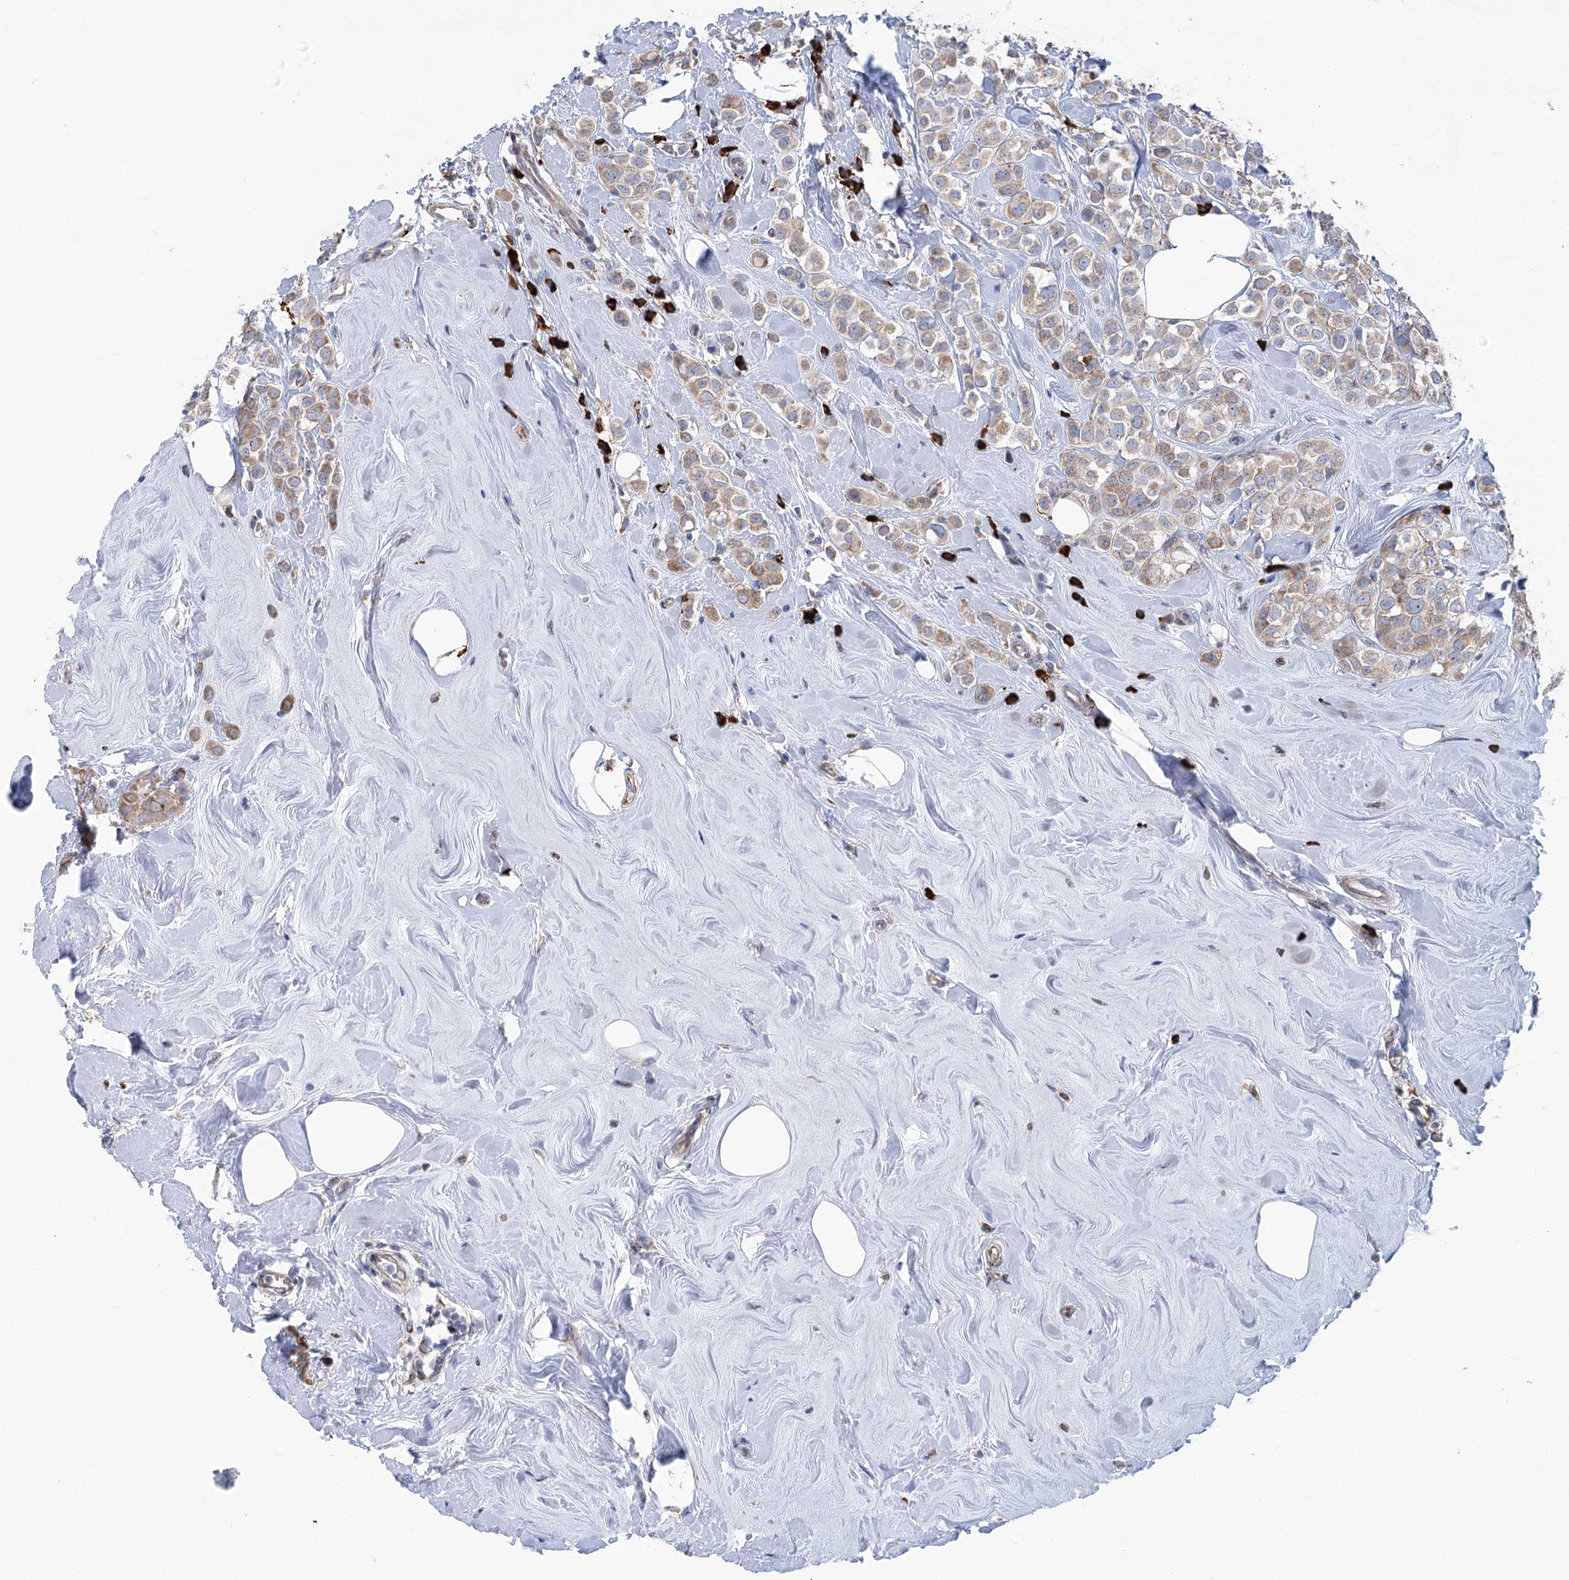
{"staining": {"intensity": "weak", "quantity": "25%-75%", "location": "cytoplasmic/membranous"}, "tissue": "breast cancer", "cell_type": "Tumor cells", "image_type": "cancer", "snomed": [{"axis": "morphology", "description": "Lobular carcinoma"}, {"axis": "topography", "description": "Breast"}], "caption": "Tumor cells show weak cytoplasmic/membranous expression in about 25%-75% of cells in lobular carcinoma (breast).", "gene": "METTL24", "patient": {"sex": "female", "age": 47}}